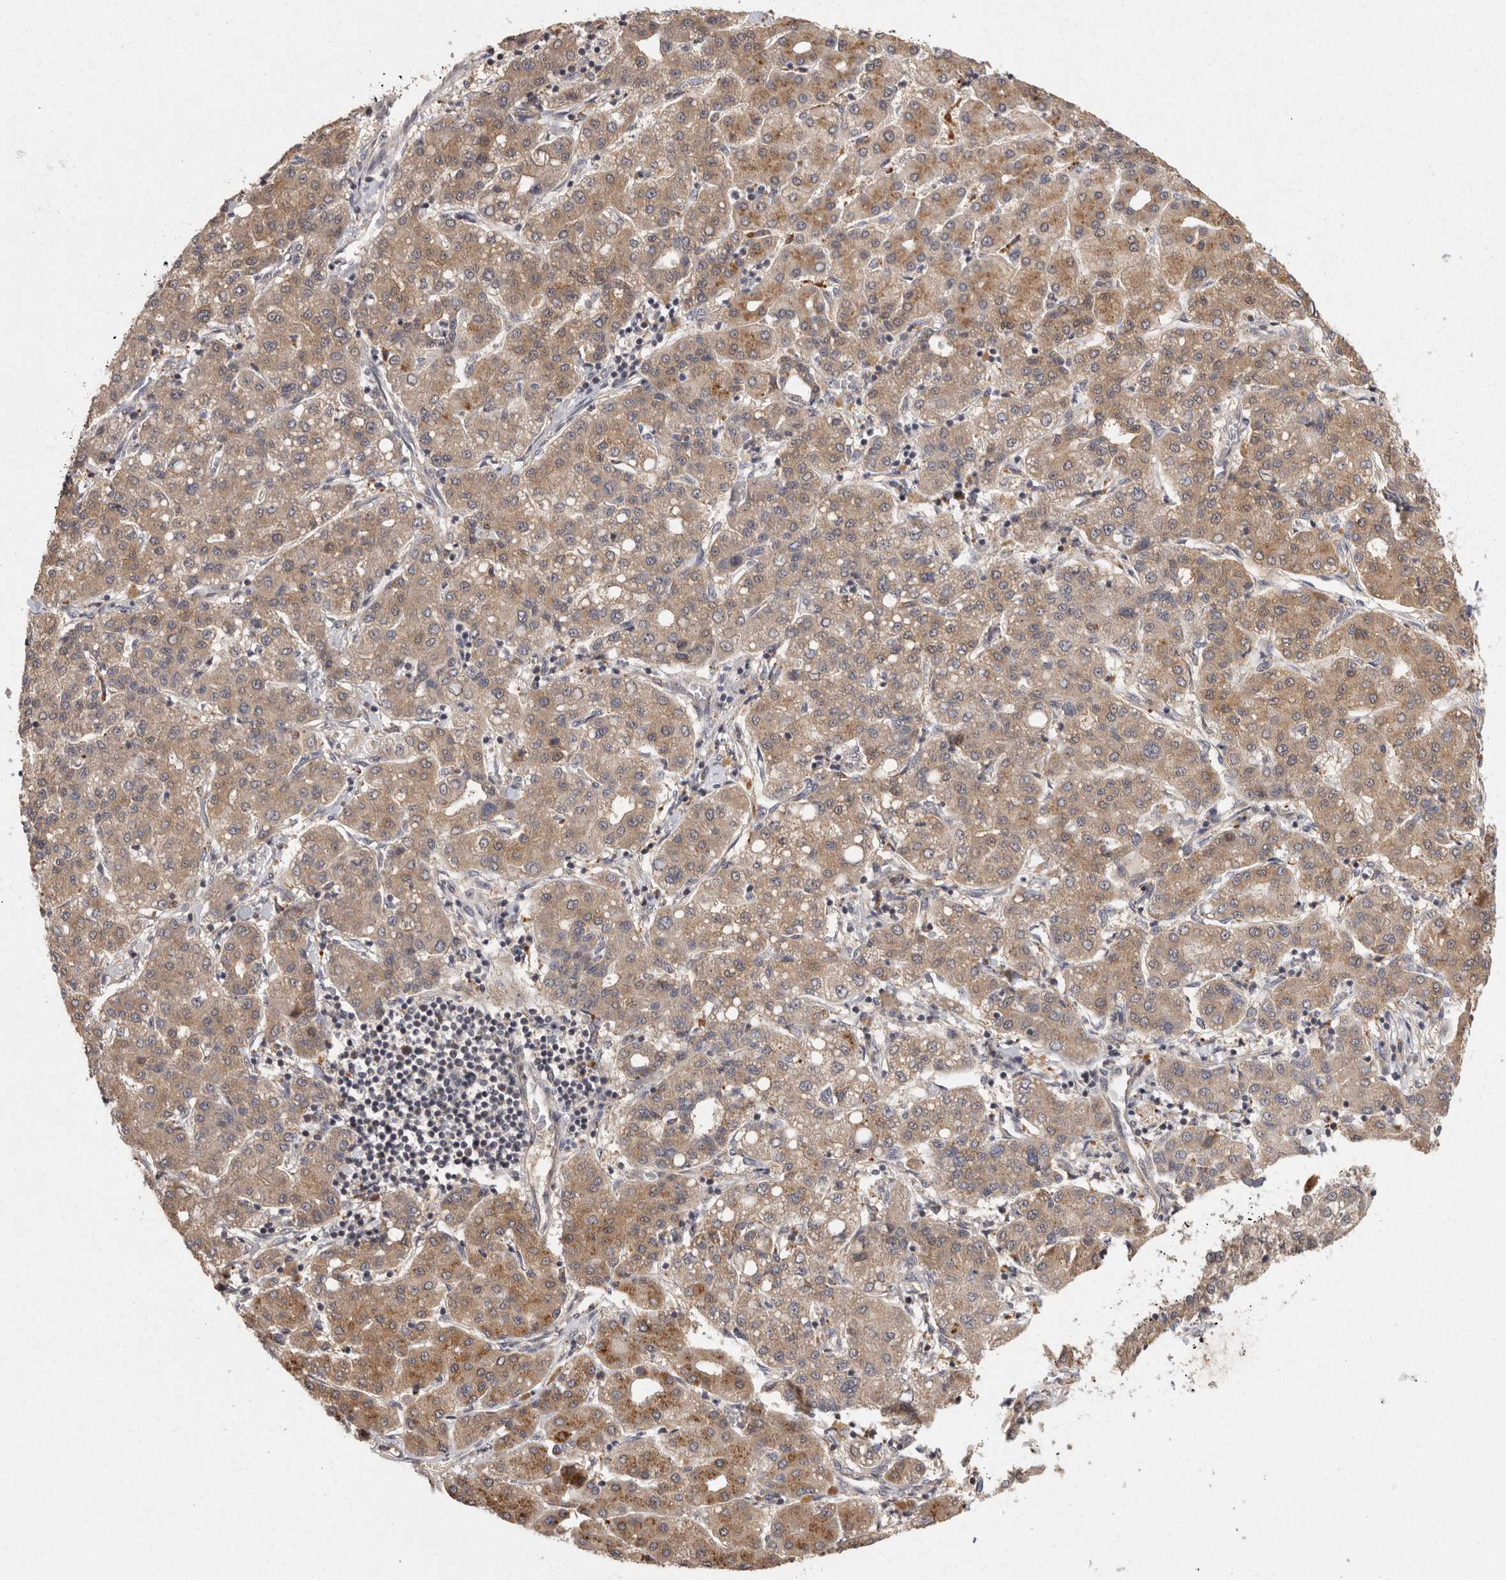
{"staining": {"intensity": "moderate", "quantity": ">75%", "location": "cytoplasmic/membranous"}, "tissue": "liver cancer", "cell_type": "Tumor cells", "image_type": "cancer", "snomed": [{"axis": "morphology", "description": "Carcinoma, Hepatocellular, NOS"}, {"axis": "topography", "description": "Liver"}], "caption": "Moderate cytoplasmic/membranous protein positivity is appreciated in about >75% of tumor cells in liver cancer. The staining was performed using DAB (3,3'-diaminobenzidine) to visualize the protein expression in brown, while the nuclei were stained in blue with hematoxylin (Magnification: 20x).", "gene": "ACAT2", "patient": {"sex": "male", "age": 65}}